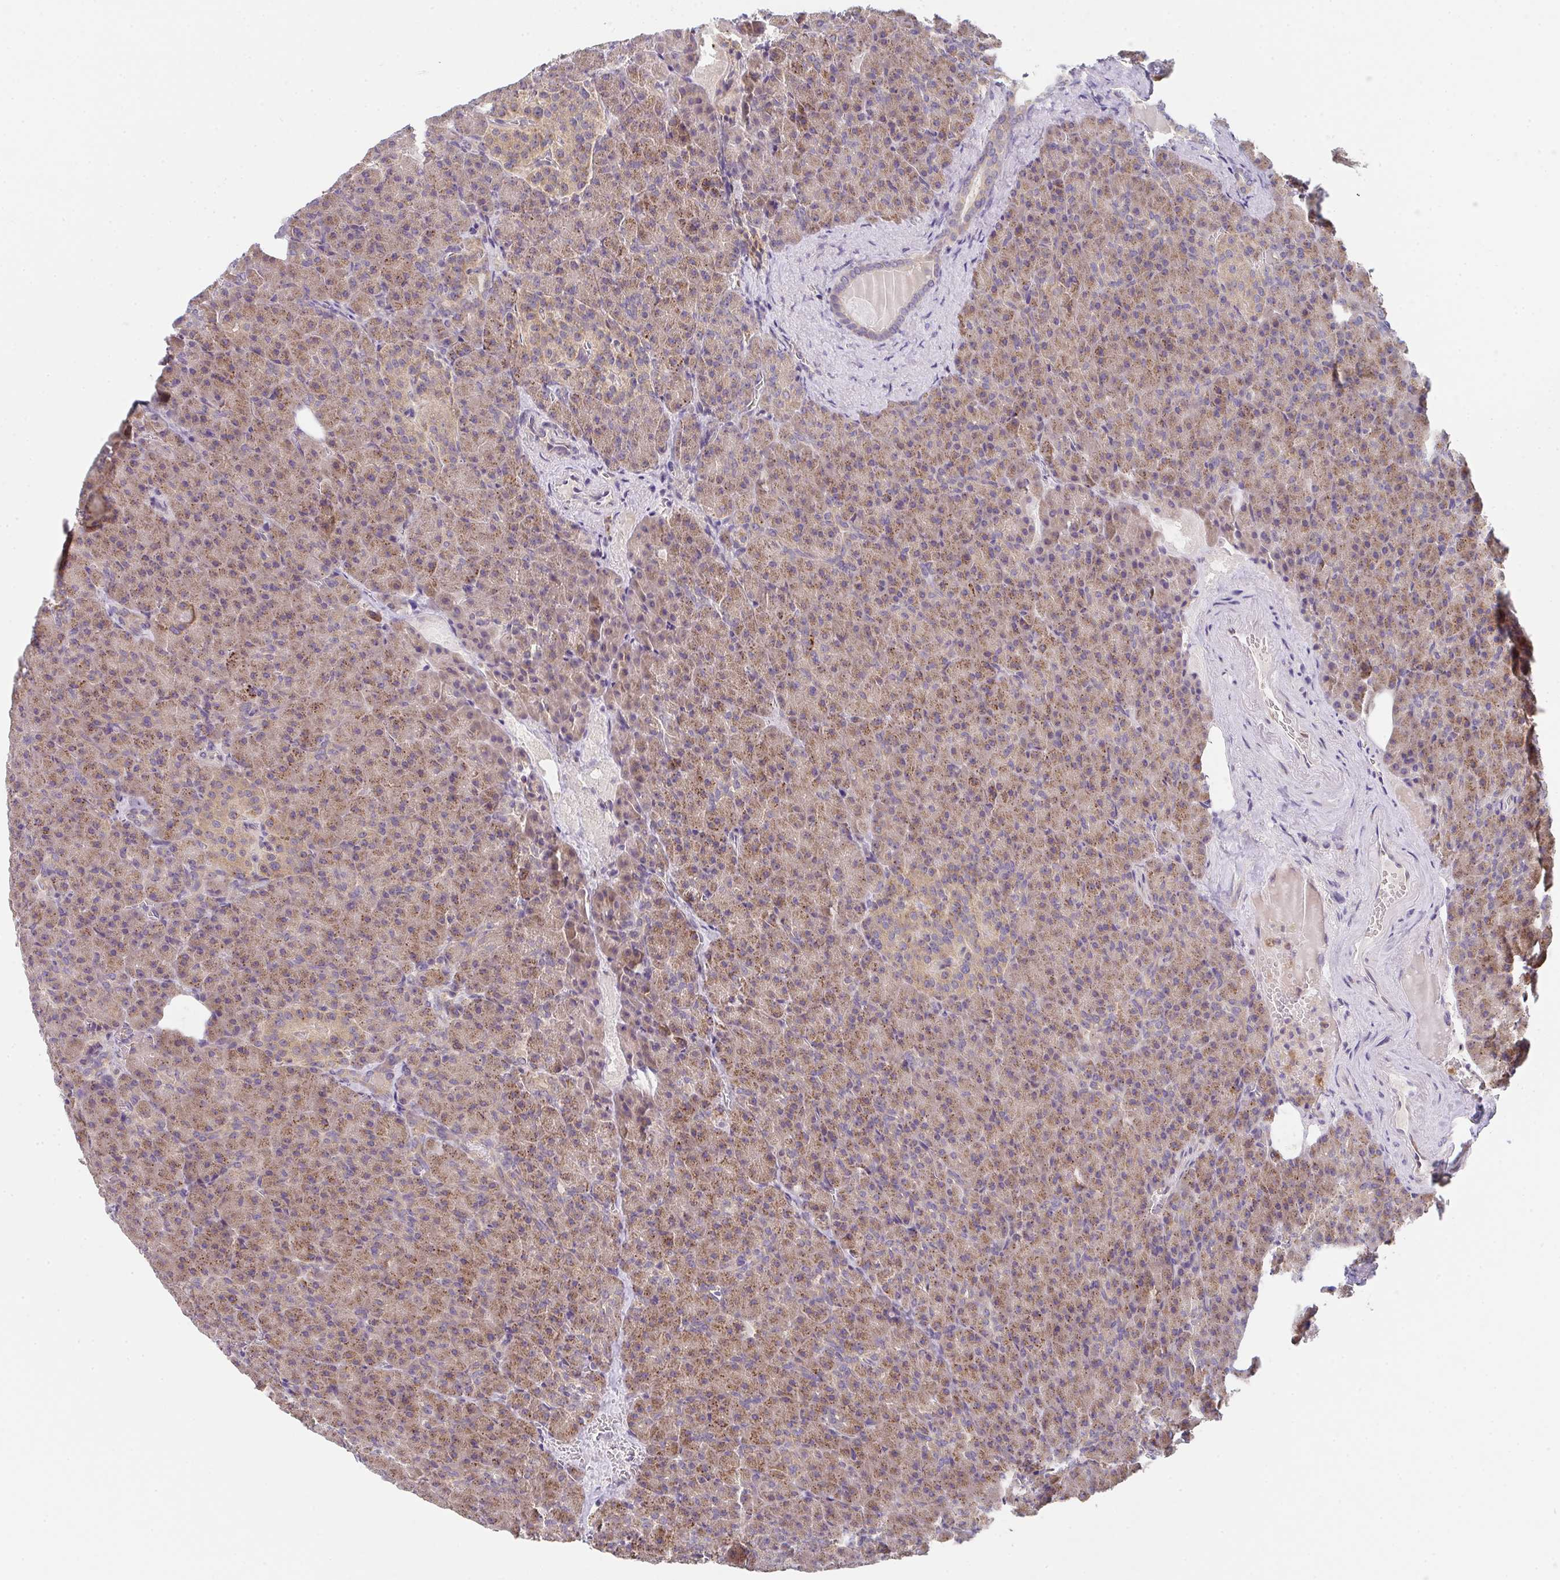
{"staining": {"intensity": "moderate", "quantity": ">75%", "location": "cytoplasmic/membranous"}, "tissue": "pancreas", "cell_type": "Exocrine glandular cells", "image_type": "normal", "snomed": [{"axis": "morphology", "description": "Normal tissue, NOS"}, {"axis": "topography", "description": "Pancreas"}], "caption": "Pancreas stained for a protein displays moderate cytoplasmic/membranous positivity in exocrine glandular cells. (DAB (3,3'-diaminobenzidine) IHC with brightfield microscopy, high magnification).", "gene": "TSPAN31", "patient": {"sex": "female", "age": 74}}